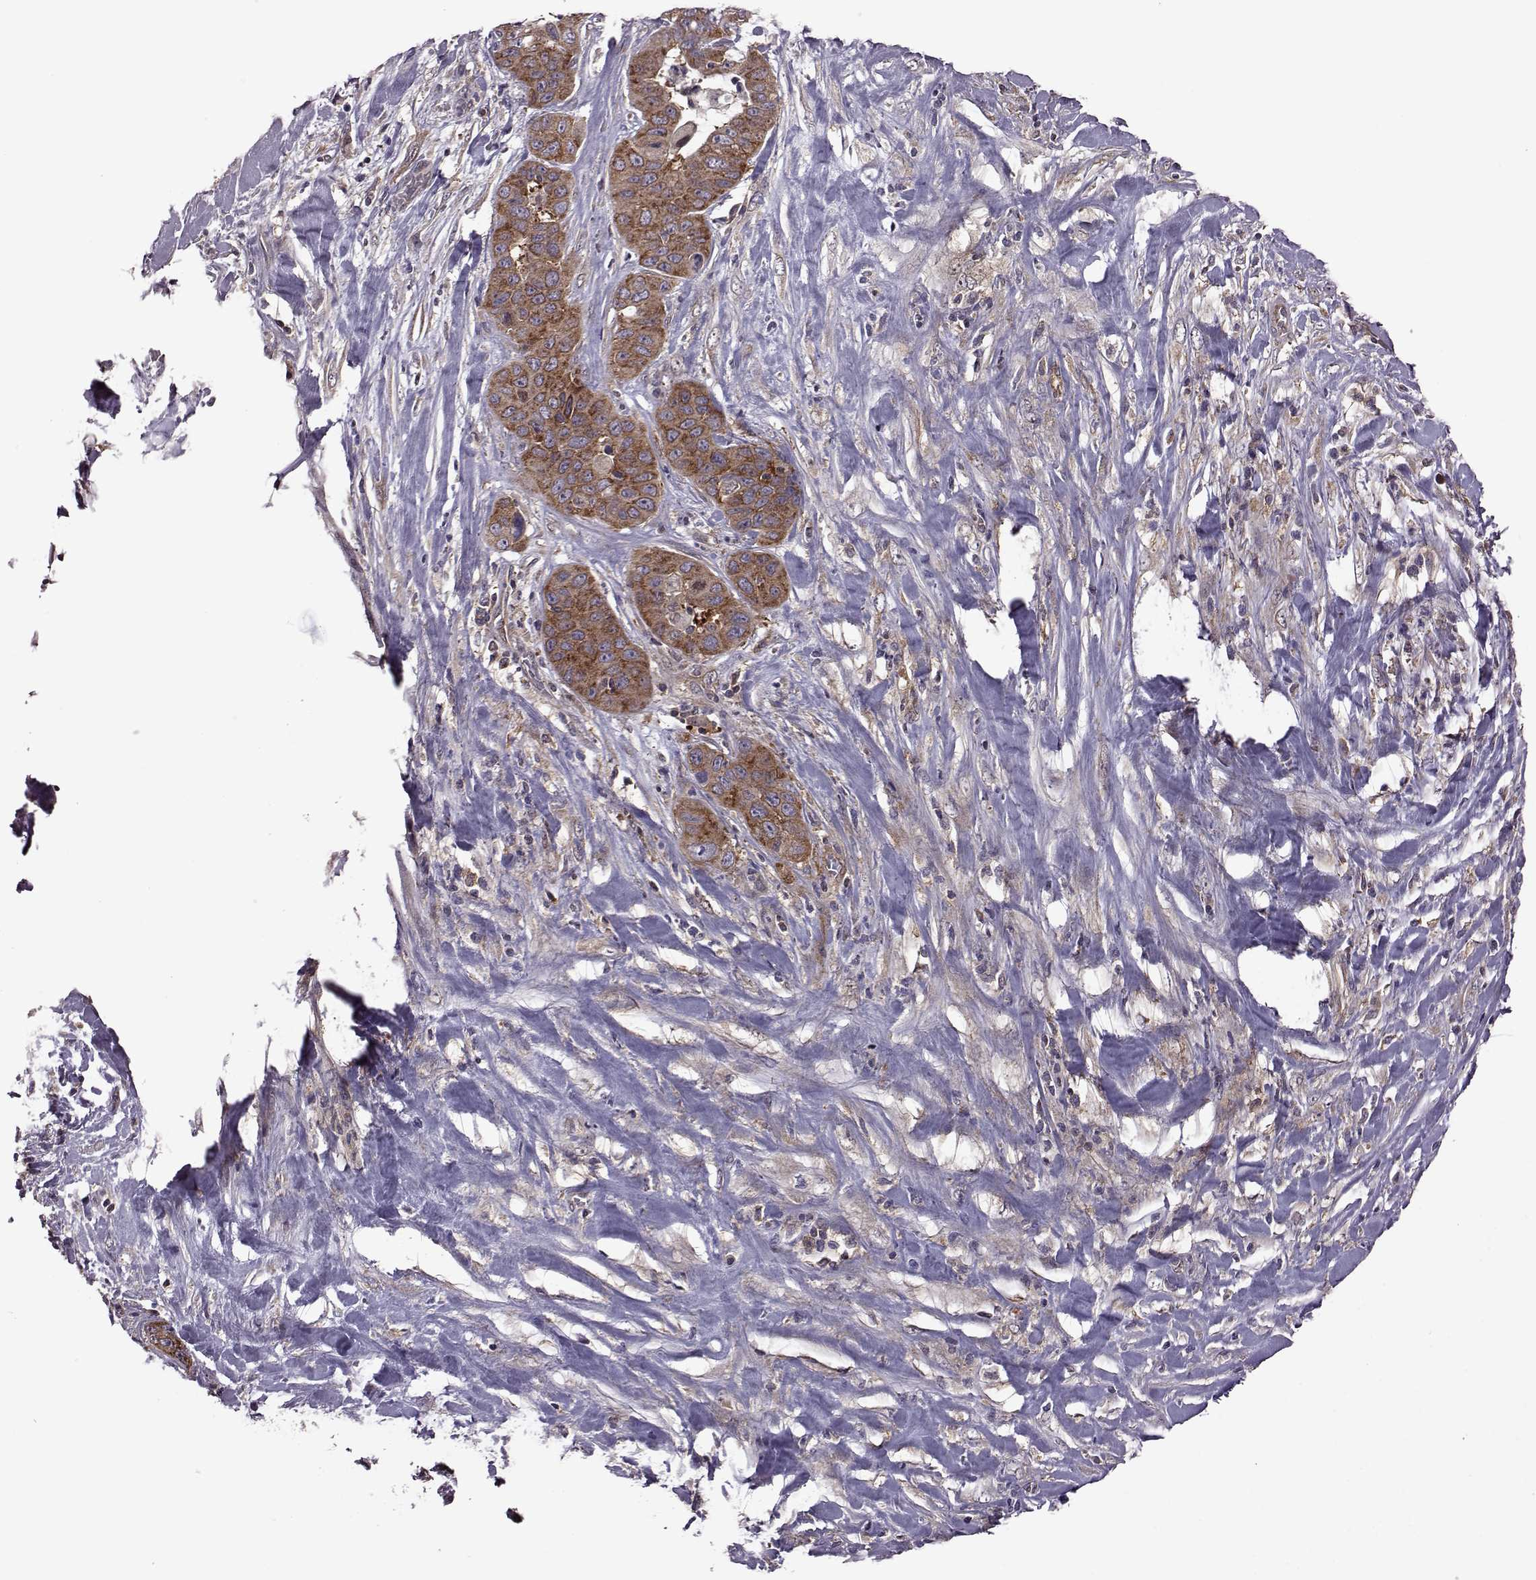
{"staining": {"intensity": "strong", "quantity": ">75%", "location": "cytoplasmic/membranous"}, "tissue": "liver cancer", "cell_type": "Tumor cells", "image_type": "cancer", "snomed": [{"axis": "morphology", "description": "Cholangiocarcinoma"}, {"axis": "topography", "description": "Liver"}], "caption": "Strong cytoplasmic/membranous protein staining is appreciated in about >75% of tumor cells in liver cancer (cholangiocarcinoma).", "gene": "URI1", "patient": {"sex": "female", "age": 52}}